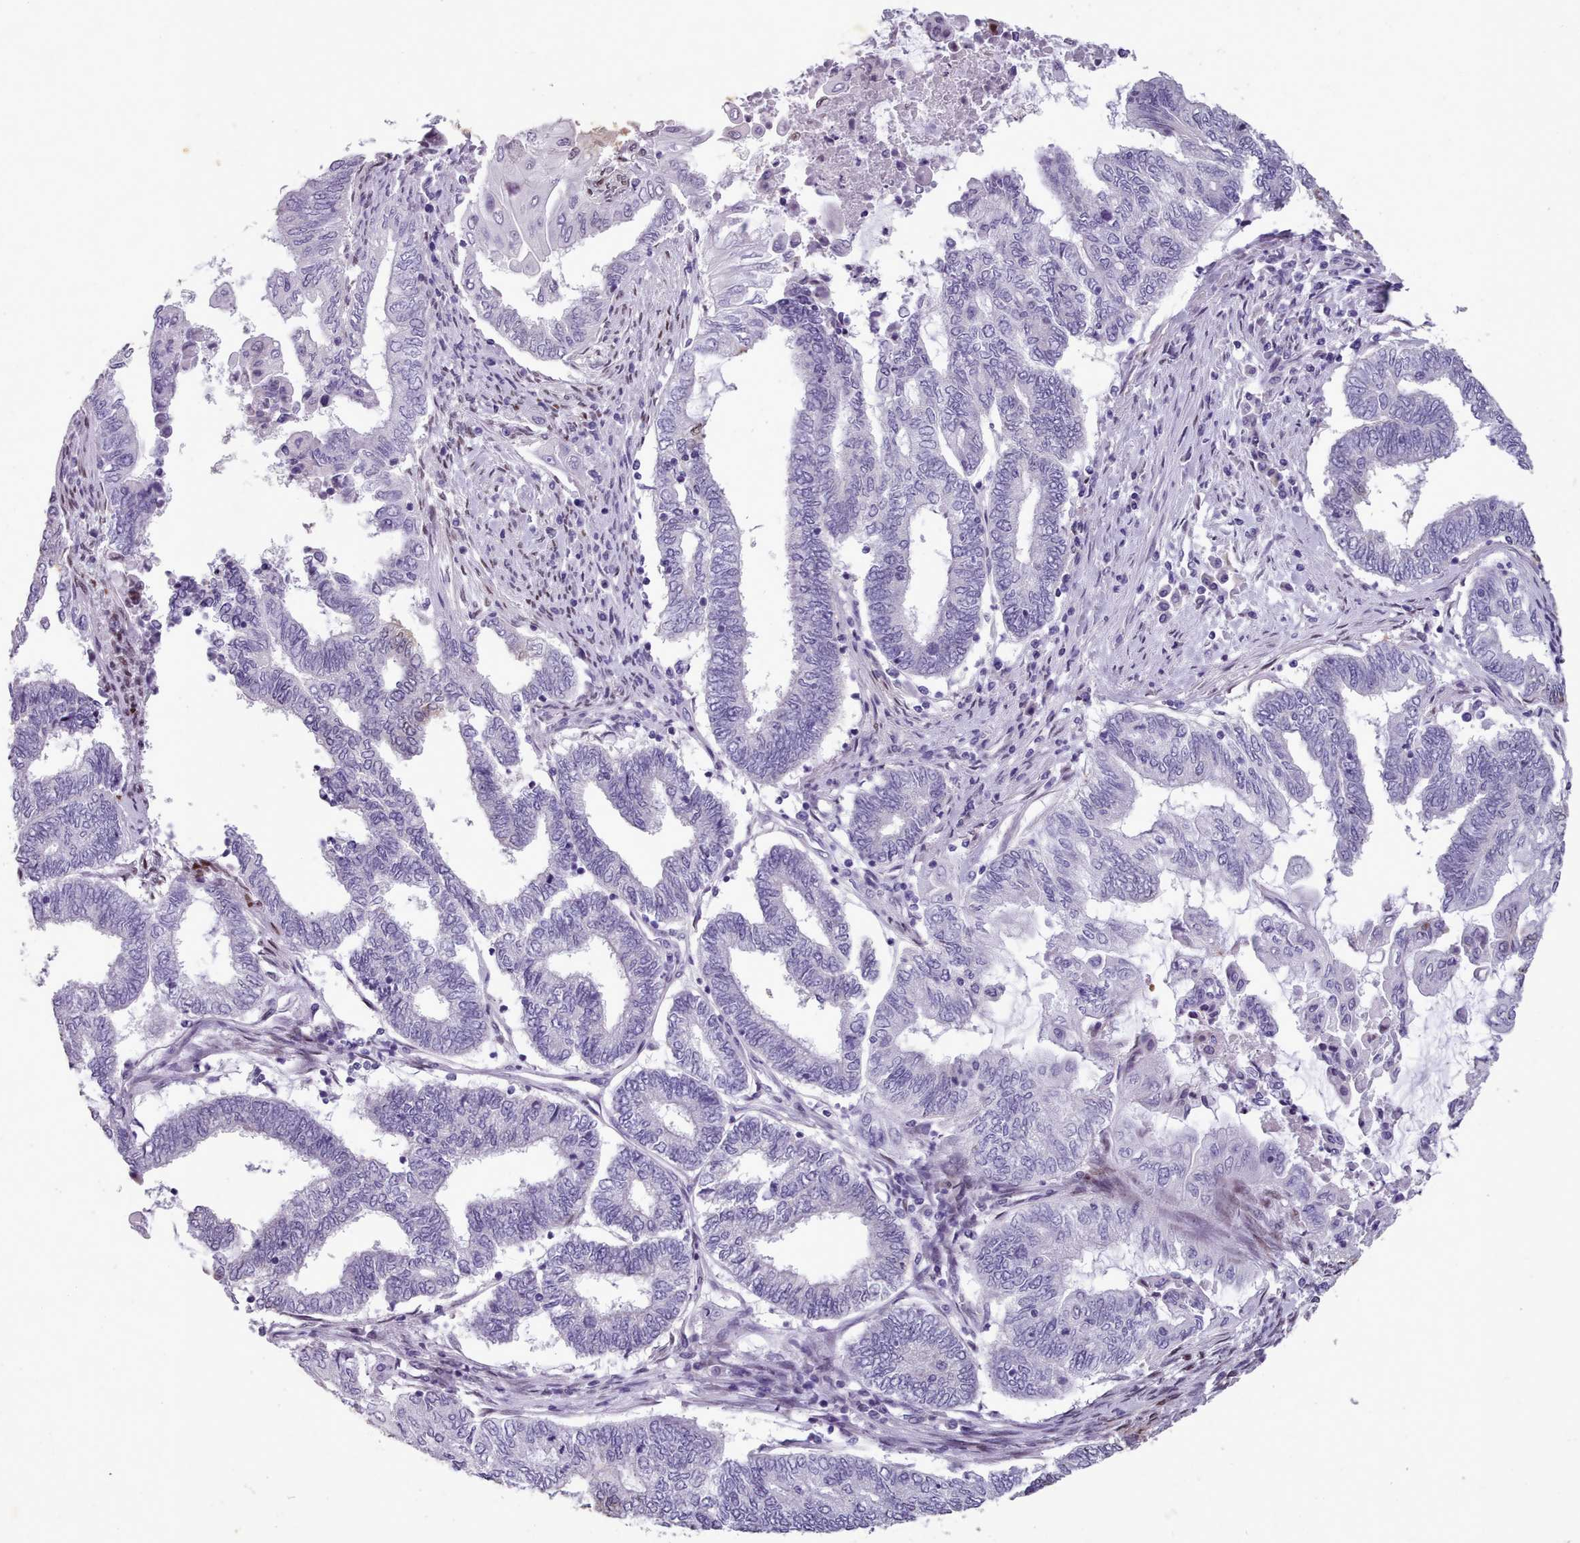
{"staining": {"intensity": "negative", "quantity": "none", "location": "none"}, "tissue": "endometrial cancer", "cell_type": "Tumor cells", "image_type": "cancer", "snomed": [{"axis": "morphology", "description": "Adenocarcinoma, NOS"}, {"axis": "topography", "description": "Uterus"}, {"axis": "topography", "description": "Endometrium"}], "caption": "This is an immunohistochemistry image of endometrial adenocarcinoma. There is no positivity in tumor cells.", "gene": "KCNT2", "patient": {"sex": "female", "age": 70}}